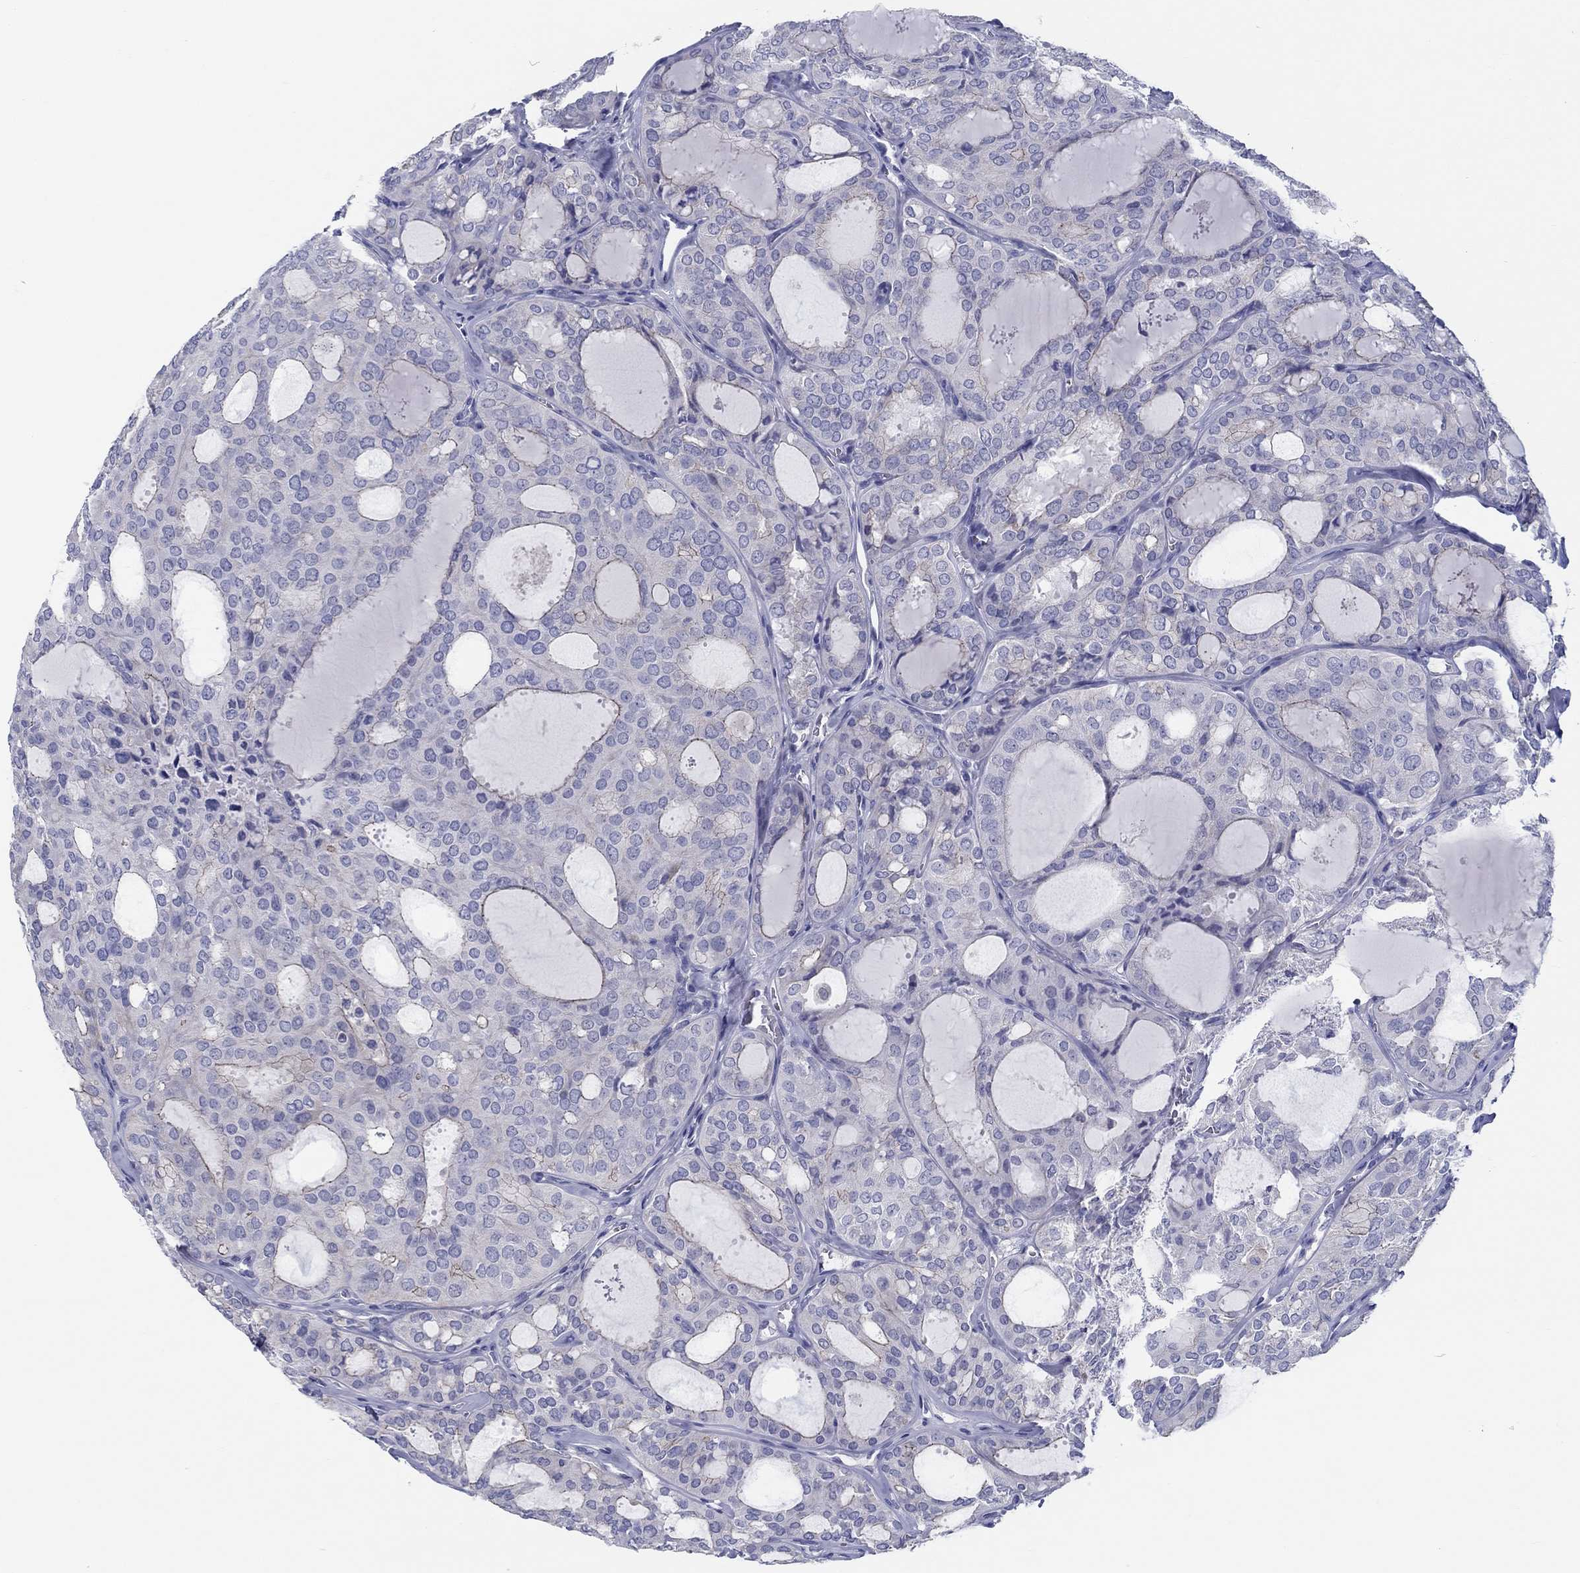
{"staining": {"intensity": "negative", "quantity": "none", "location": "none"}, "tissue": "thyroid cancer", "cell_type": "Tumor cells", "image_type": "cancer", "snomed": [{"axis": "morphology", "description": "Follicular adenoma carcinoma, NOS"}, {"axis": "topography", "description": "Thyroid gland"}], "caption": "The IHC image has no significant expression in tumor cells of follicular adenoma carcinoma (thyroid) tissue.", "gene": "HAPLN4", "patient": {"sex": "male", "age": 75}}